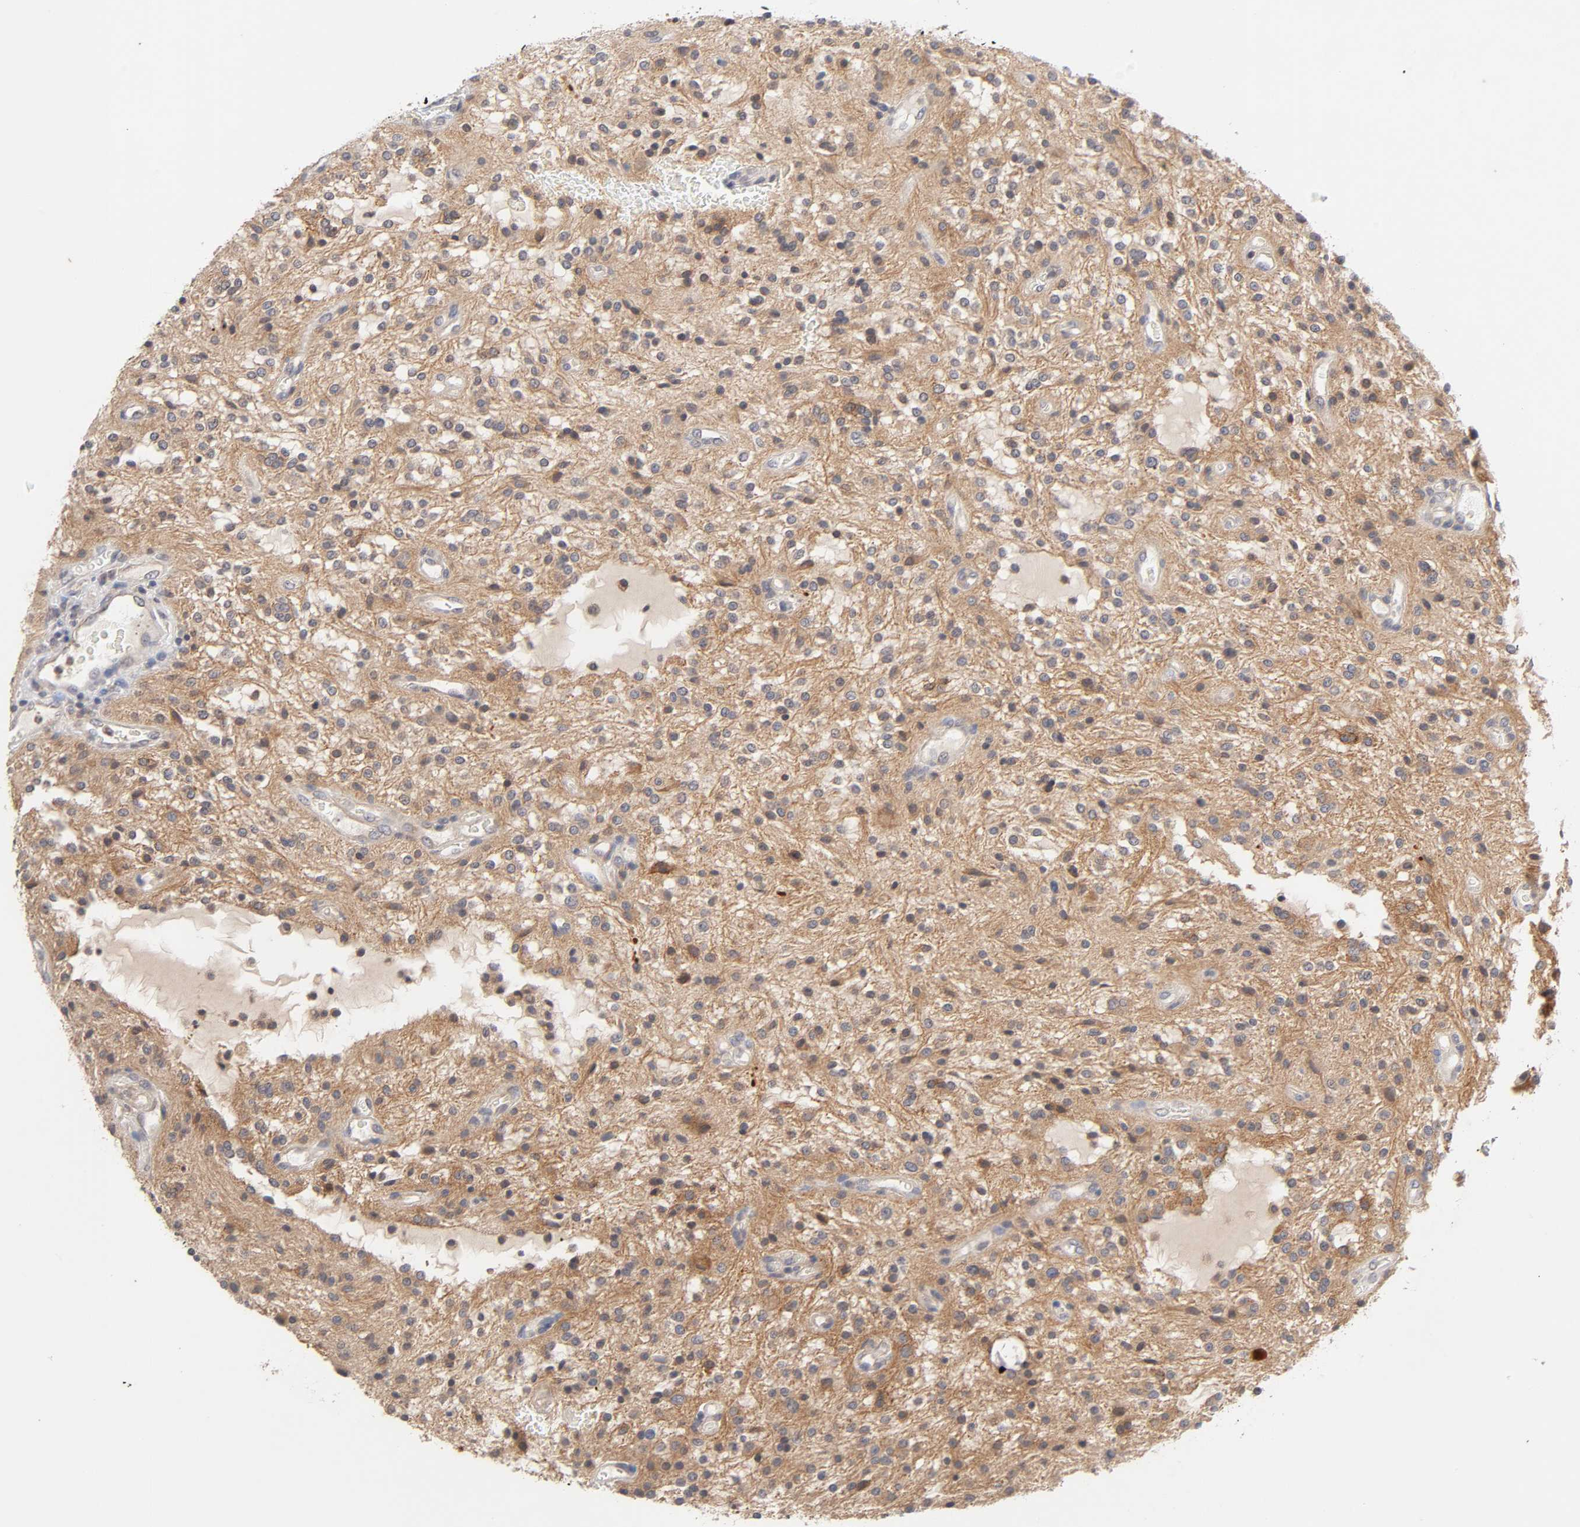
{"staining": {"intensity": "moderate", "quantity": "25%-75%", "location": "cytoplasmic/membranous"}, "tissue": "glioma", "cell_type": "Tumor cells", "image_type": "cancer", "snomed": [{"axis": "morphology", "description": "Glioma, malignant, NOS"}, {"axis": "topography", "description": "Cerebellum"}], "caption": "Immunohistochemical staining of glioma demonstrates medium levels of moderate cytoplasmic/membranous expression in about 25%-75% of tumor cells.", "gene": "CXADR", "patient": {"sex": "female", "age": 10}}